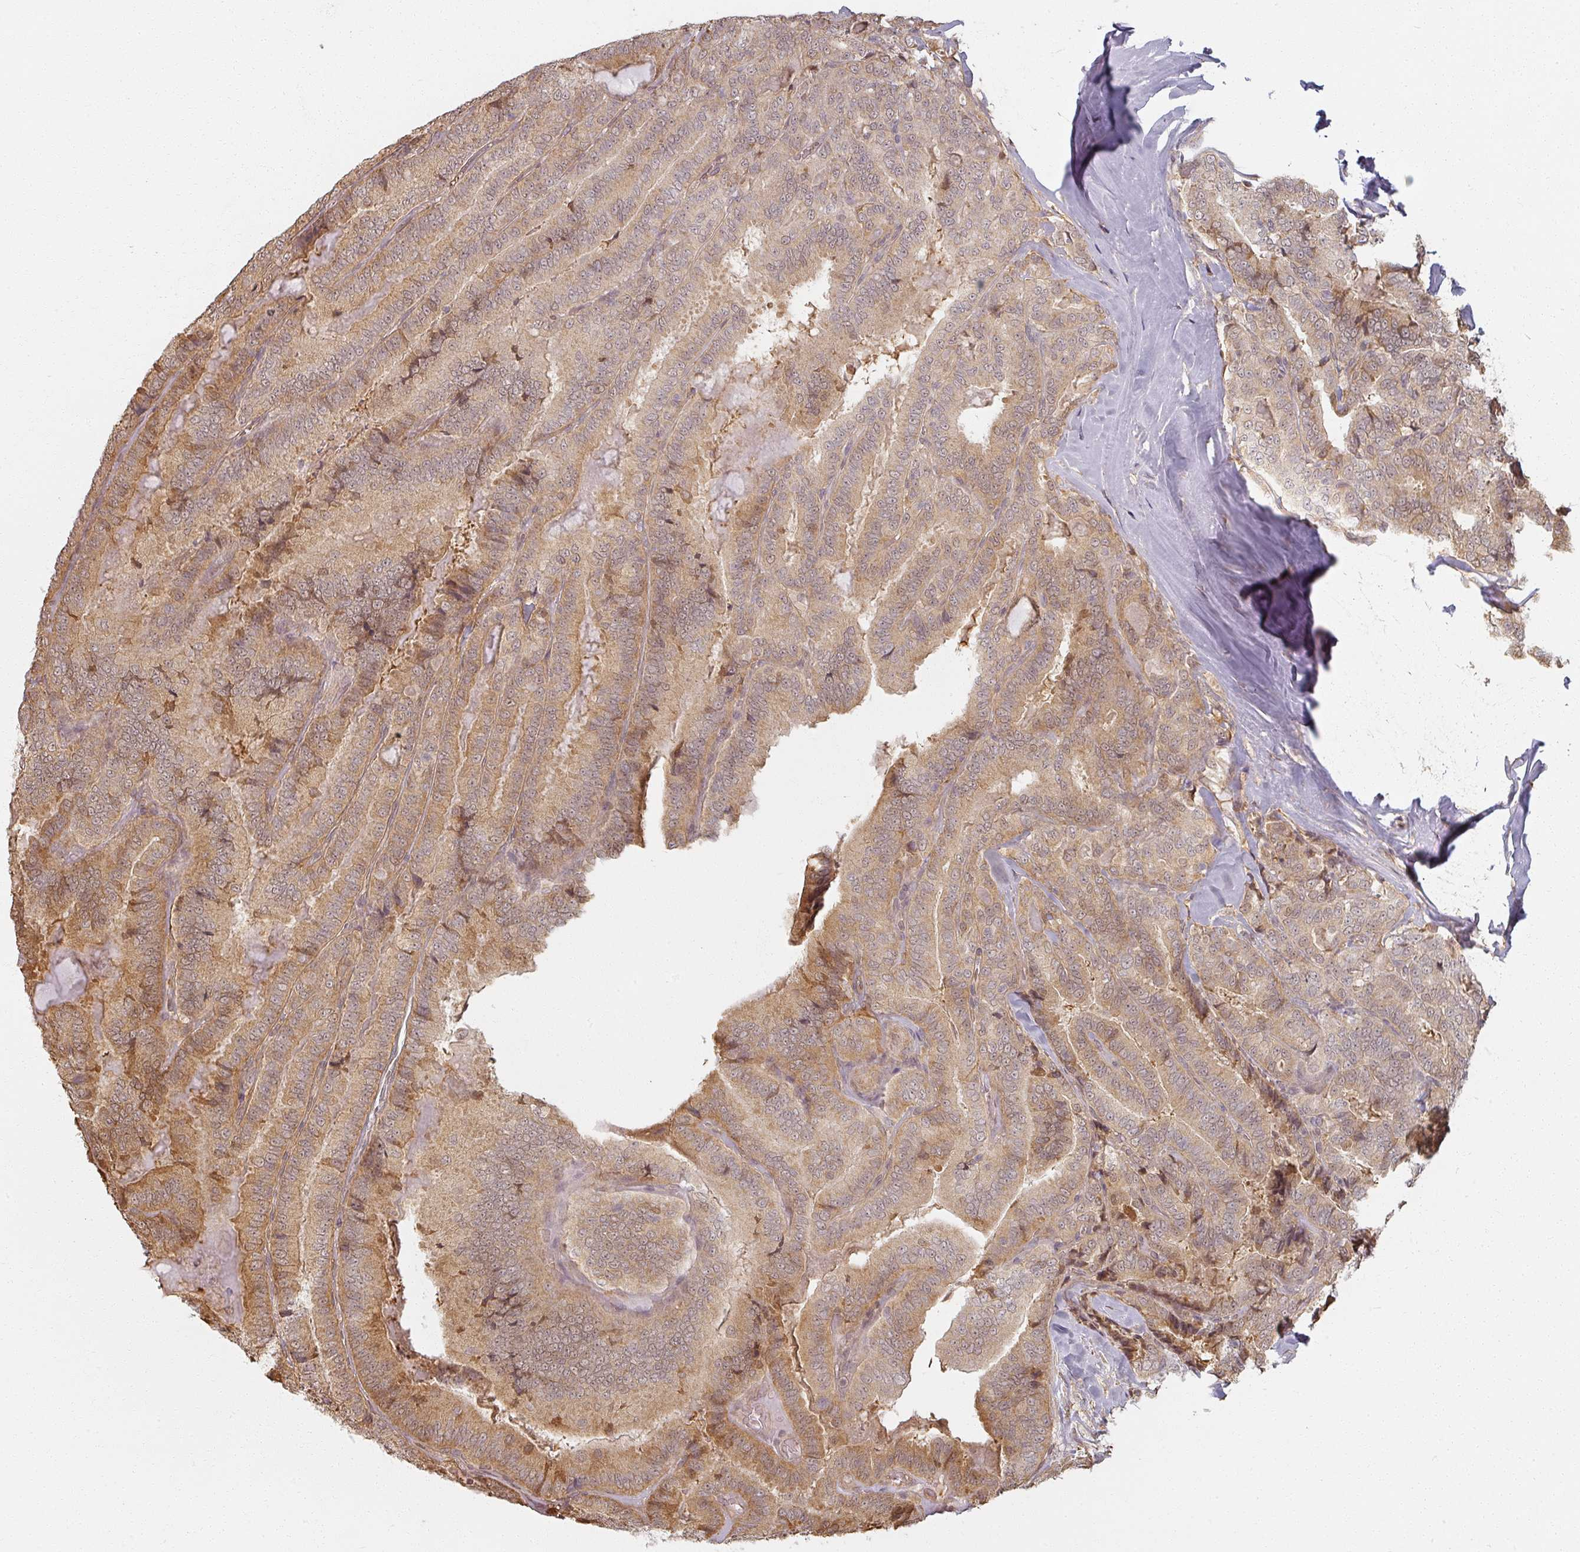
{"staining": {"intensity": "moderate", "quantity": ">75%", "location": "cytoplasmic/membranous"}, "tissue": "thyroid cancer", "cell_type": "Tumor cells", "image_type": "cancer", "snomed": [{"axis": "morphology", "description": "Papillary adenocarcinoma, NOS"}, {"axis": "topography", "description": "Thyroid gland"}], "caption": "Immunohistochemical staining of human thyroid papillary adenocarcinoma displays medium levels of moderate cytoplasmic/membranous expression in about >75% of tumor cells.", "gene": "MED19", "patient": {"sex": "male", "age": 61}}